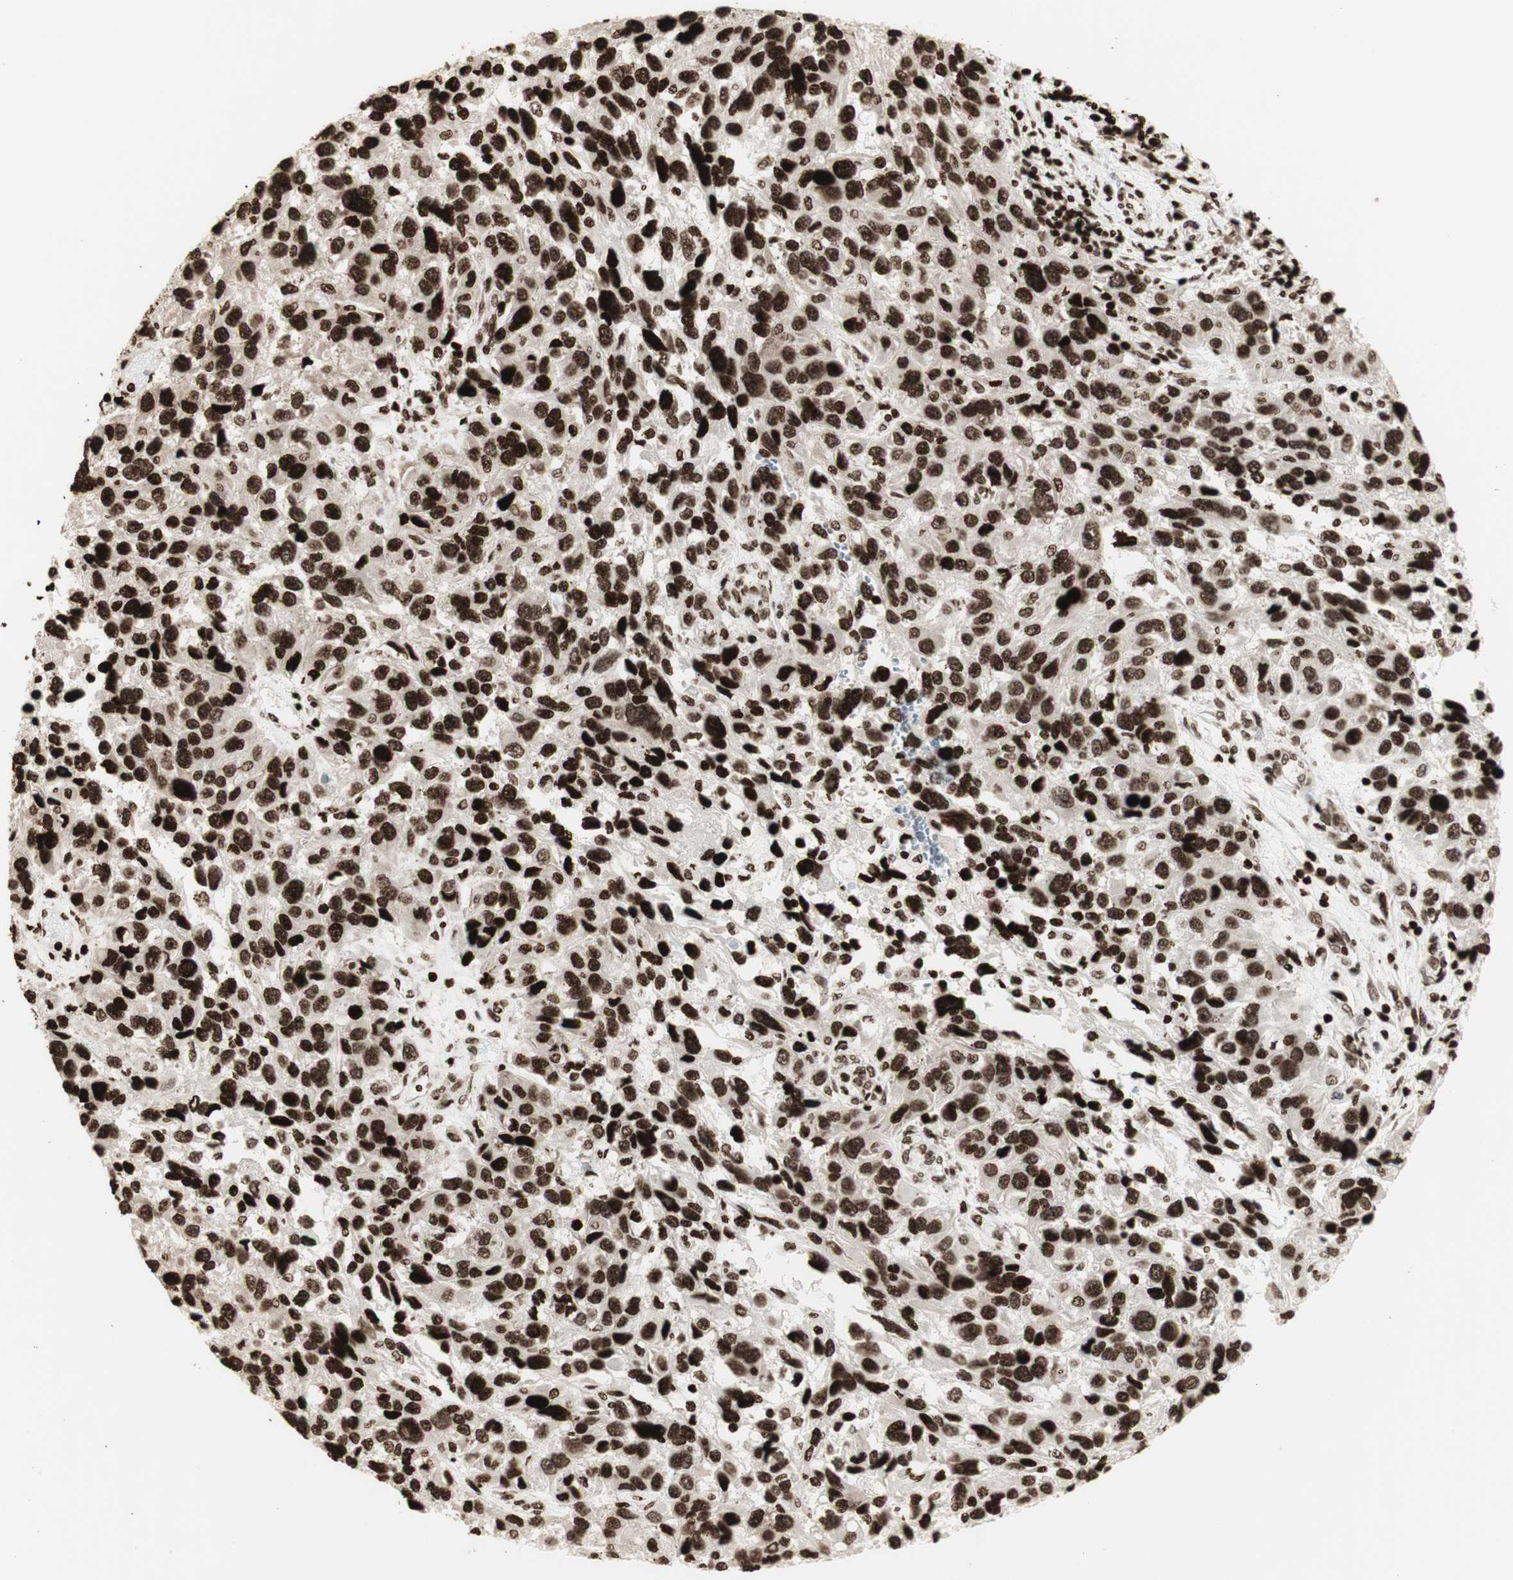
{"staining": {"intensity": "strong", "quantity": ">75%", "location": "nuclear"}, "tissue": "melanoma", "cell_type": "Tumor cells", "image_type": "cancer", "snomed": [{"axis": "morphology", "description": "Malignant melanoma, NOS"}, {"axis": "topography", "description": "Skin"}], "caption": "Immunohistochemistry histopathology image of melanoma stained for a protein (brown), which demonstrates high levels of strong nuclear positivity in approximately >75% of tumor cells.", "gene": "NCAPD2", "patient": {"sex": "male", "age": 53}}